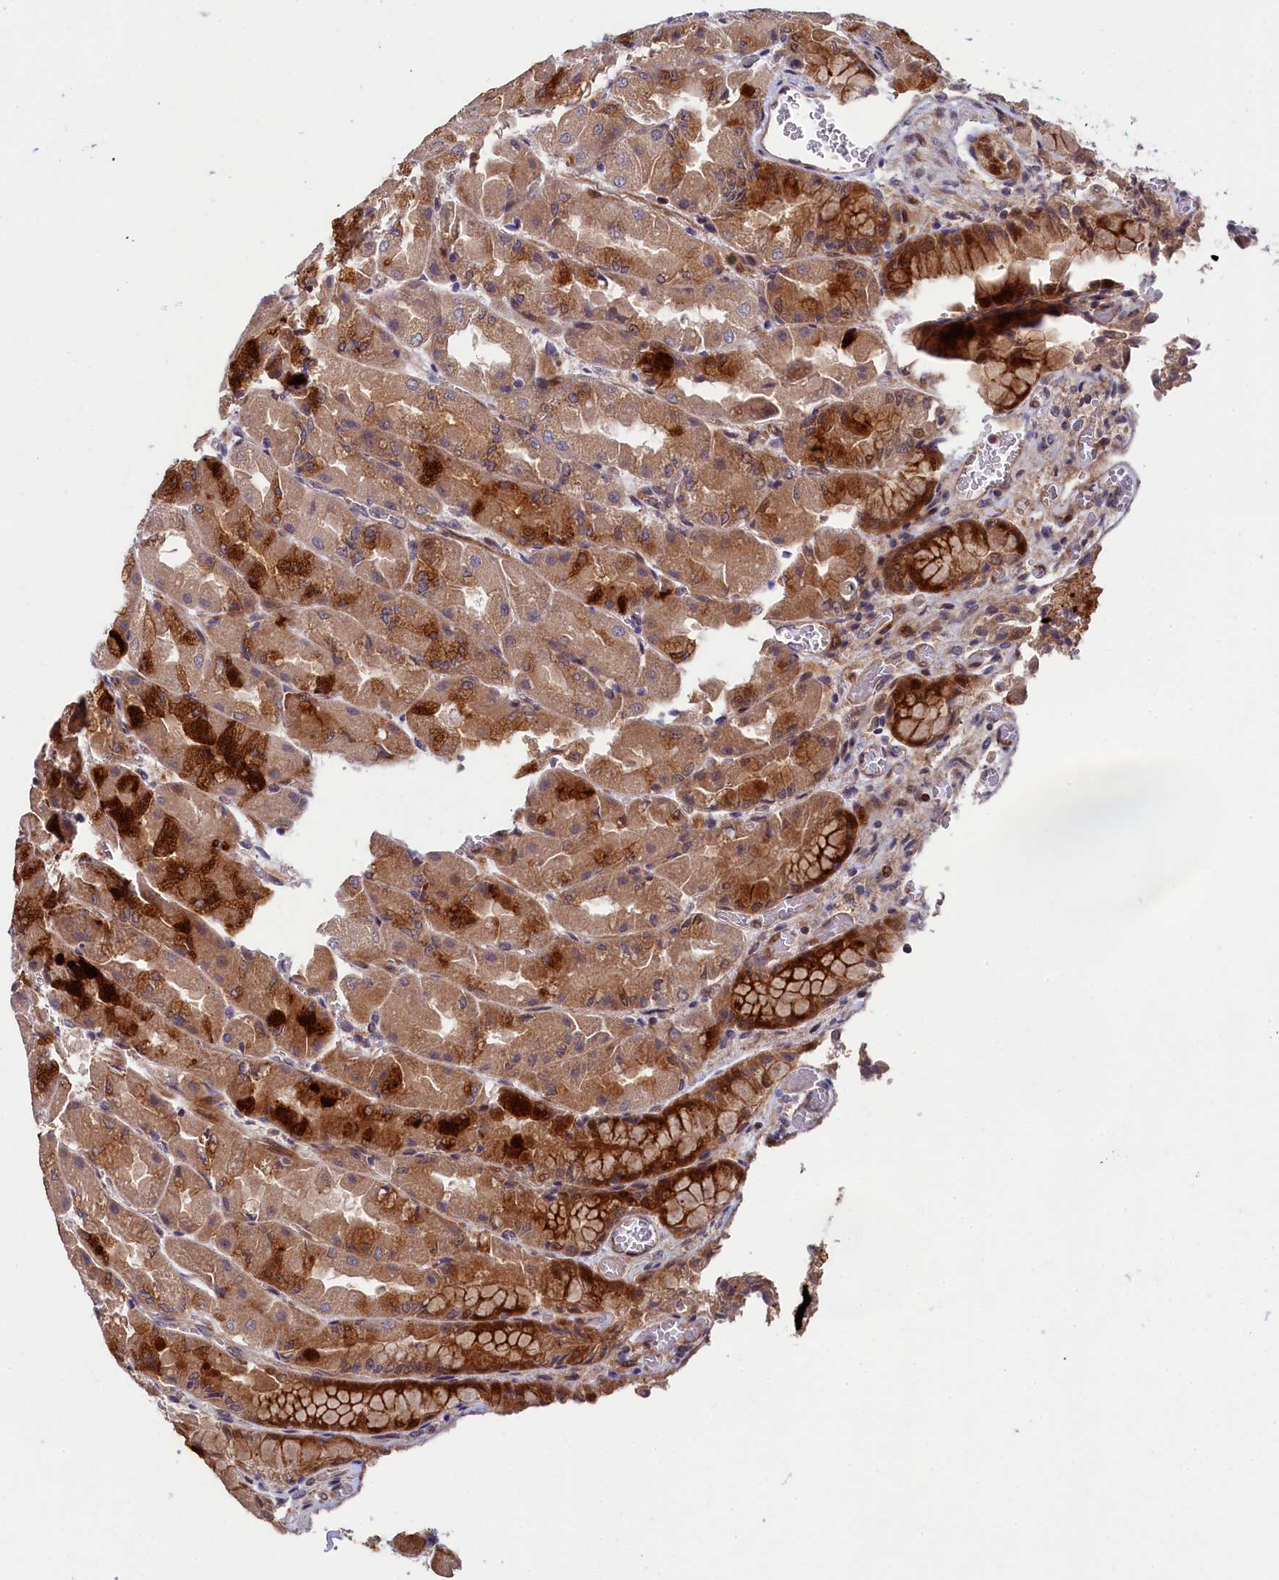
{"staining": {"intensity": "strong", "quantity": ">75%", "location": "cytoplasmic/membranous"}, "tissue": "stomach", "cell_type": "Glandular cells", "image_type": "normal", "snomed": [{"axis": "morphology", "description": "Normal tissue, NOS"}, {"axis": "topography", "description": "Stomach"}], "caption": "Immunohistochemical staining of unremarkable human stomach displays strong cytoplasmic/membranous protein positivity in about >75% of glandular cells.", "gene": "PIK3C3", "patient": {"sex": "female", "age": 61}}